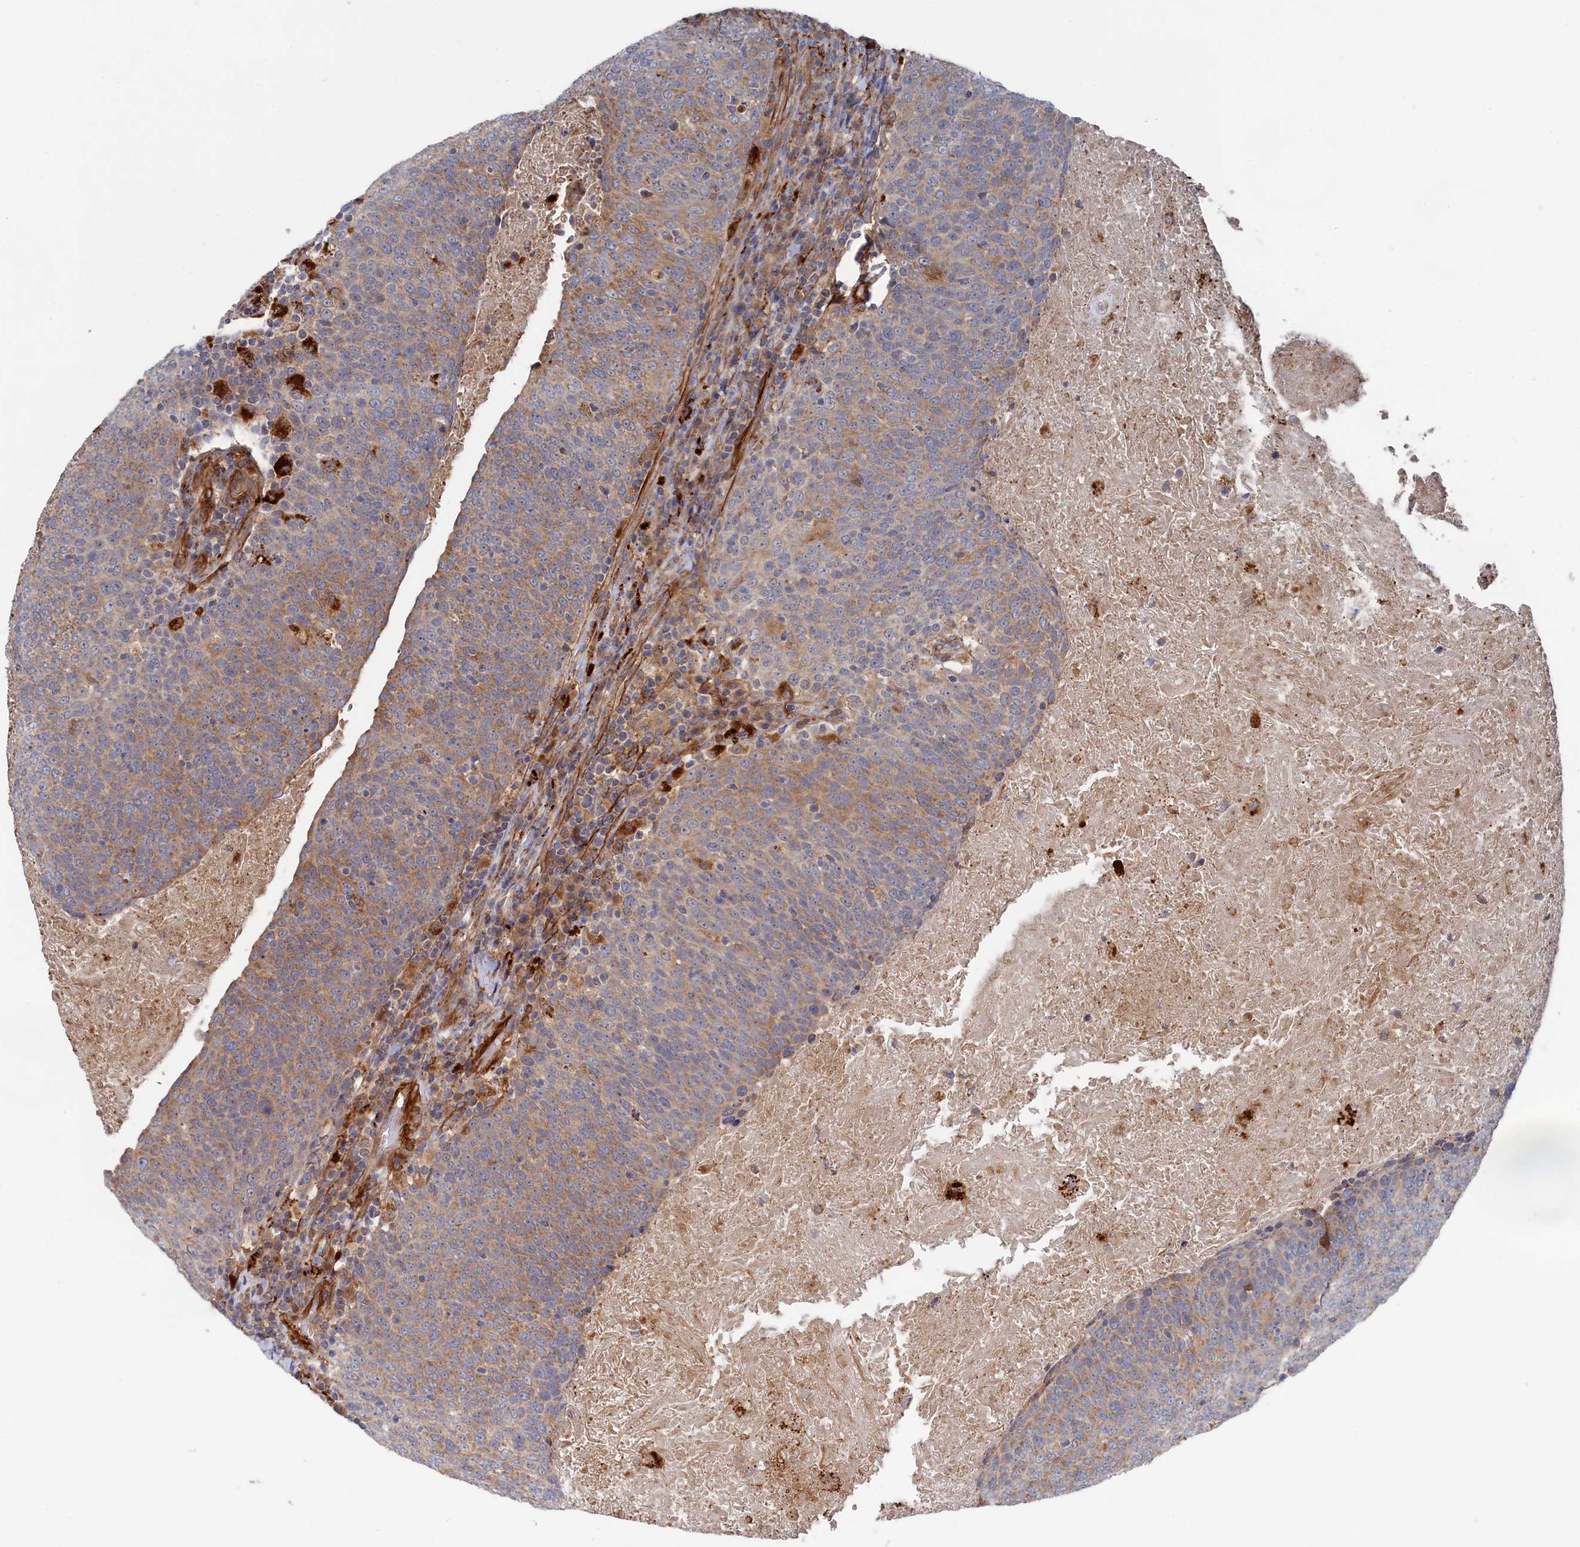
{"staining": {"intensity": "weak", "quantity": "25%-75%", "location": "cytoplasmic/membranous"}, "tissue": "head and neck cancer", "cell_type": "Tumor cells", "image_type": "cancer", "snomed": [{"axis": "morphology", "description": "Squamous cell carcinoma, NOS"}, {"axis": "morphology", "description": "Squamous cell carcinoma, metastatic, NOS"}, {"axis": "topography", "description": "Lymph node"}, {"axis": "topography", "description": "Head-Neck"}], "caption": "DAB (3,3'-diaminobenzidine) immunohistochemical staining of squamous cell carcinoma (head and neck) demonstrates weak cytoplasmic/membranous protein expression in about 25%-75% of tumor cells. The protein of interest is shown in brown color, while the nuclei are stained blue.", "gene": "FILIP1L", "patient": {"sex": "male", "age": 62}}